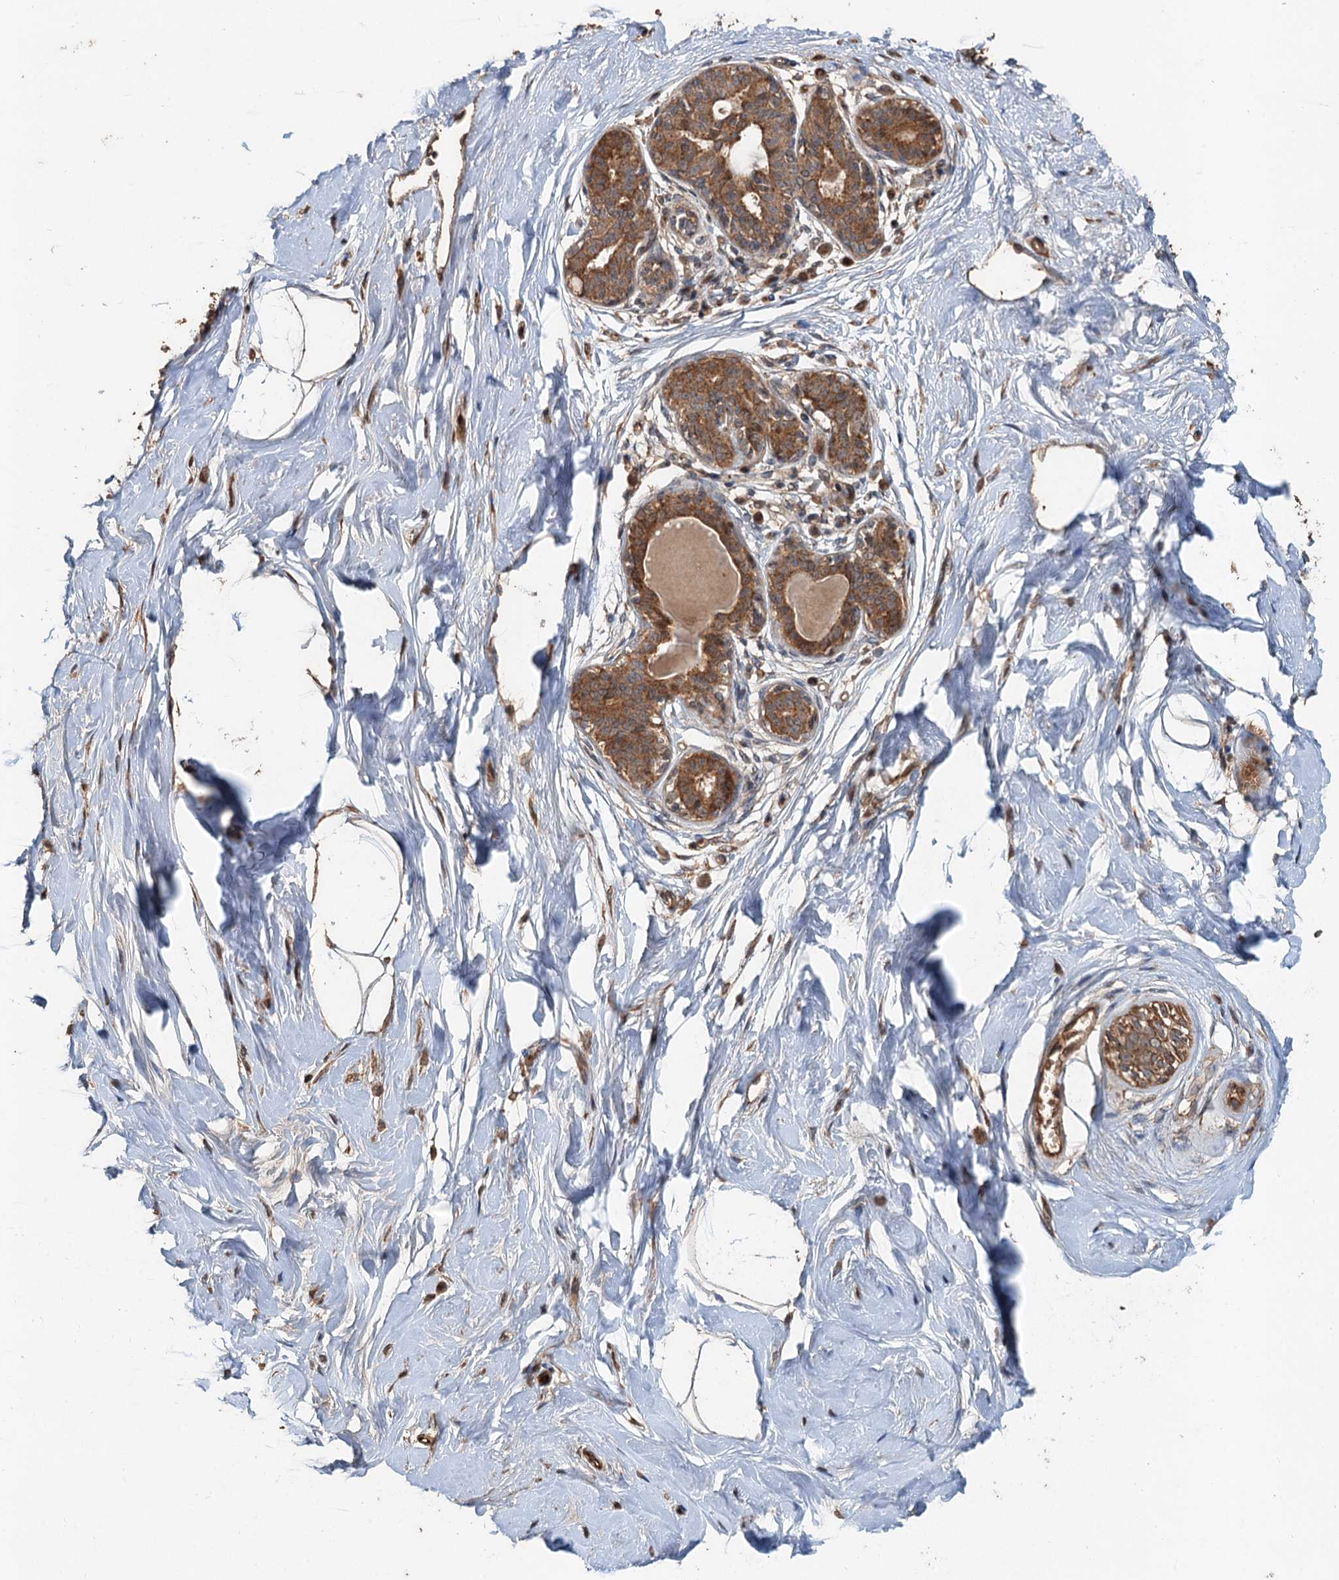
{"staining": {"intensity": "strong", "quantity": ">75%", "location": "cytoplasmic/membranous"}, "tissue": "breast", "cell_type": "Adipocytes", "image_type": "normal", "snomed": [{"axis": "morphology", "description": "Normal tissue, NOS"}, {"axis": "topography", "description": "Breast"}], "caption": "A high amount of strong cytoplasmic/membranous staining is appreciated in approximately >75% of adipocytes in benign breast. (Brightfield microscopy of DAB IHC at high magnification).", "gene": "DEXI", "patient": {"sex": "female", "age": 45}}